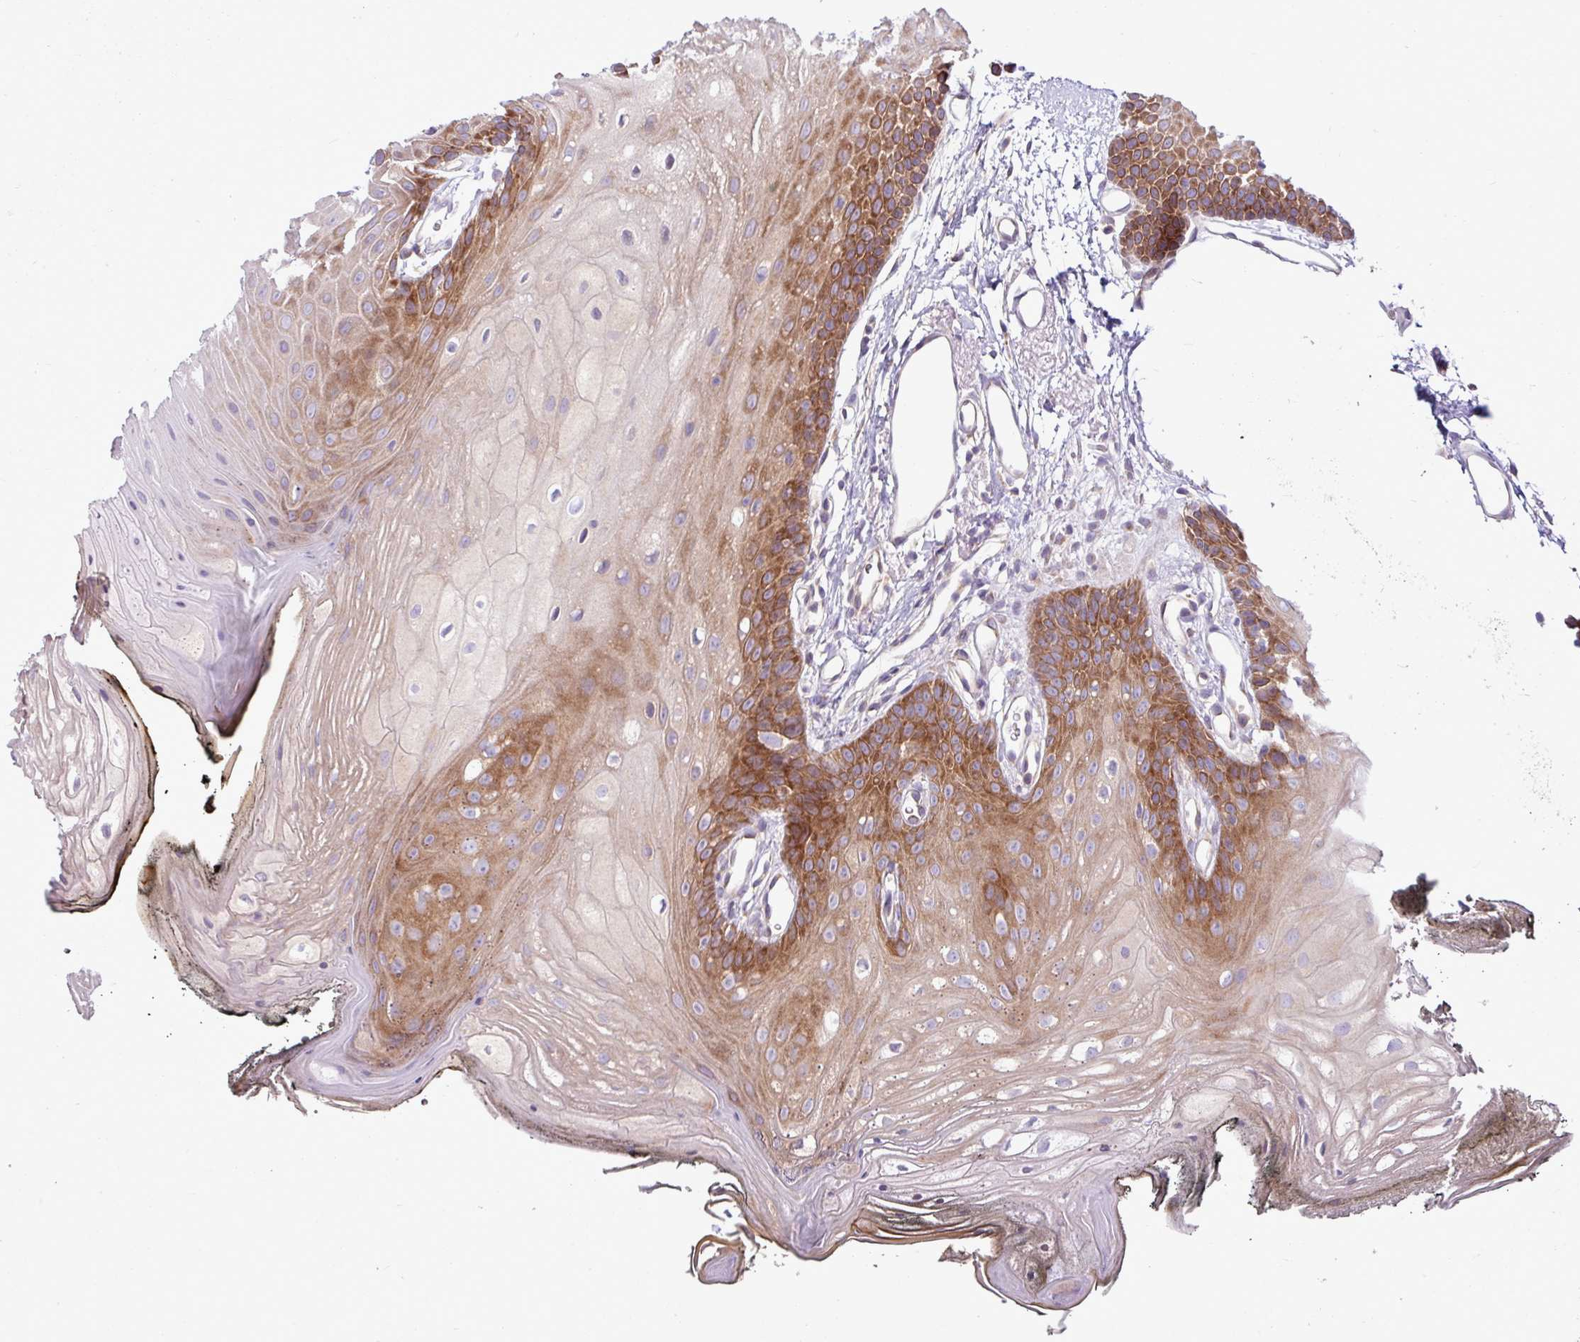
{"staining": {"intensity": "strong", "quantity": "25%-75%", "location": "cytoplasmic/membranous"}, "tissue": "oral mucosa", "cell_type": "Squamous epithelial cells", "image_type": "normal", "snomed": [{"axis": "morphology", "description": "Normal tissue, NOS"}, {"axis": "morphology", "description": "Squamous cell carcinoma, NOS"}, {"axis": "topography", "description": "Oral tissue"}, {"axis": "topography", "description": "Head-Neck"}], "caption": "DAB (3,3'-diaminobenzidine) immunohistochemical staining of unremarkable human oral mucosa demonstrates strong cytoplasmic/membranous protein expression in about 25%-75% of squamous epithelial cells. Using DAB (3,3'-diaminobenzidine) (brown) and hematoxylin (blue) stains, captured at high magnification using brightfield microscopy.", "gene": "MROH2A", "patient": {"sex": "female", "age": 81}}